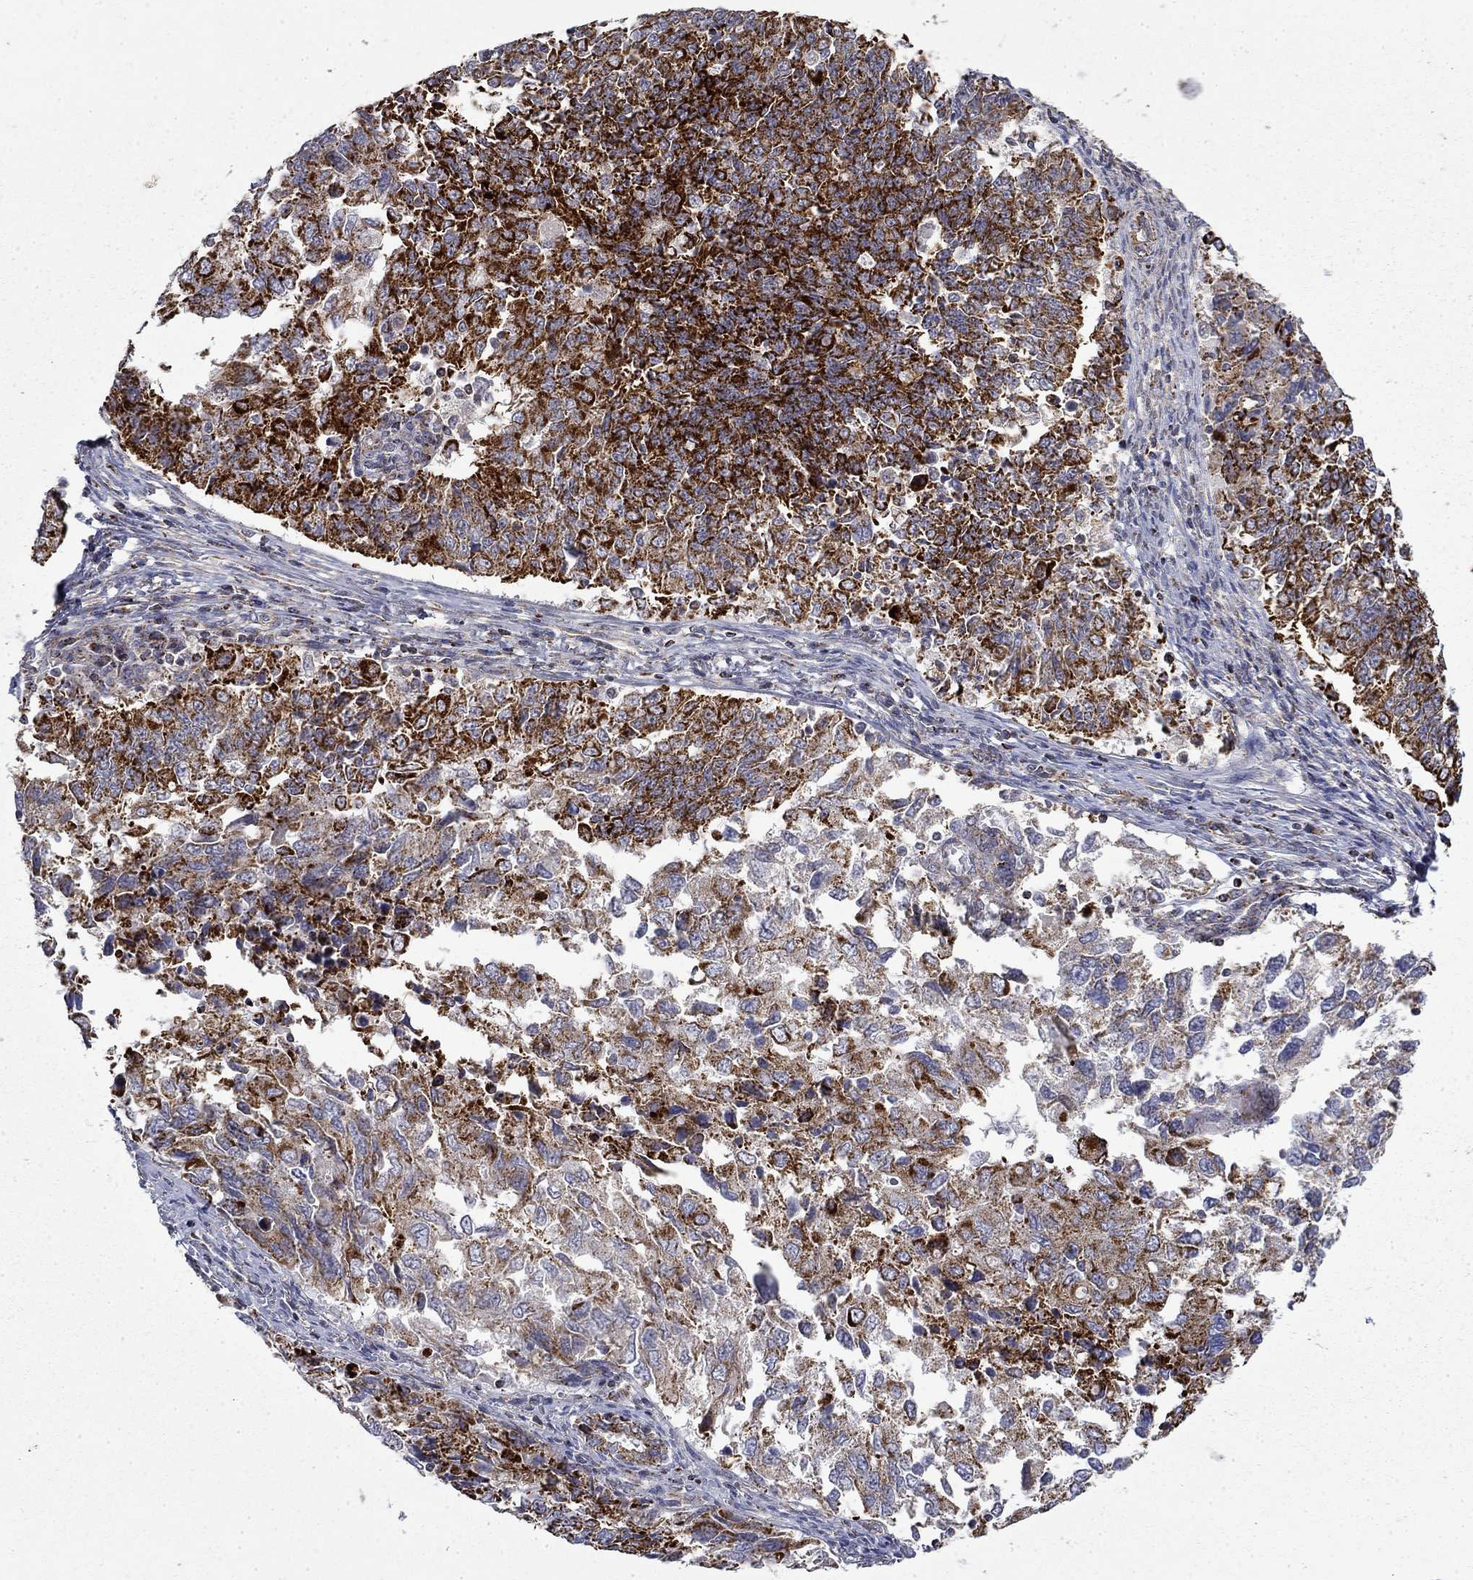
{"staining": {"intensity": "strong", "quantity": ">75%", "location": "cytoplasmic/membranous"}, "tissue": "endometrial cancer", "cell_type": "Tumor cells", "image_type": "cancer", "snomed": [{"axis": "morphology", "description": "Adenocarcinoma, NOS"}, {"axis": "topography", "description": "Endometrium"}], "caption": "Immunohistochemical staining of endometrial adenocarcinoma shows high levels of strong cytoplasmic/membranous positivity in about >75% of tumor cells. The staining was performed using DAB to visualize the protein expression in brown, while the nuclei were stained in blue with hematoxylin (Magnification: 20x).", "gene": "PCBP3", "patient": {"sex": "female", "age": 43}}